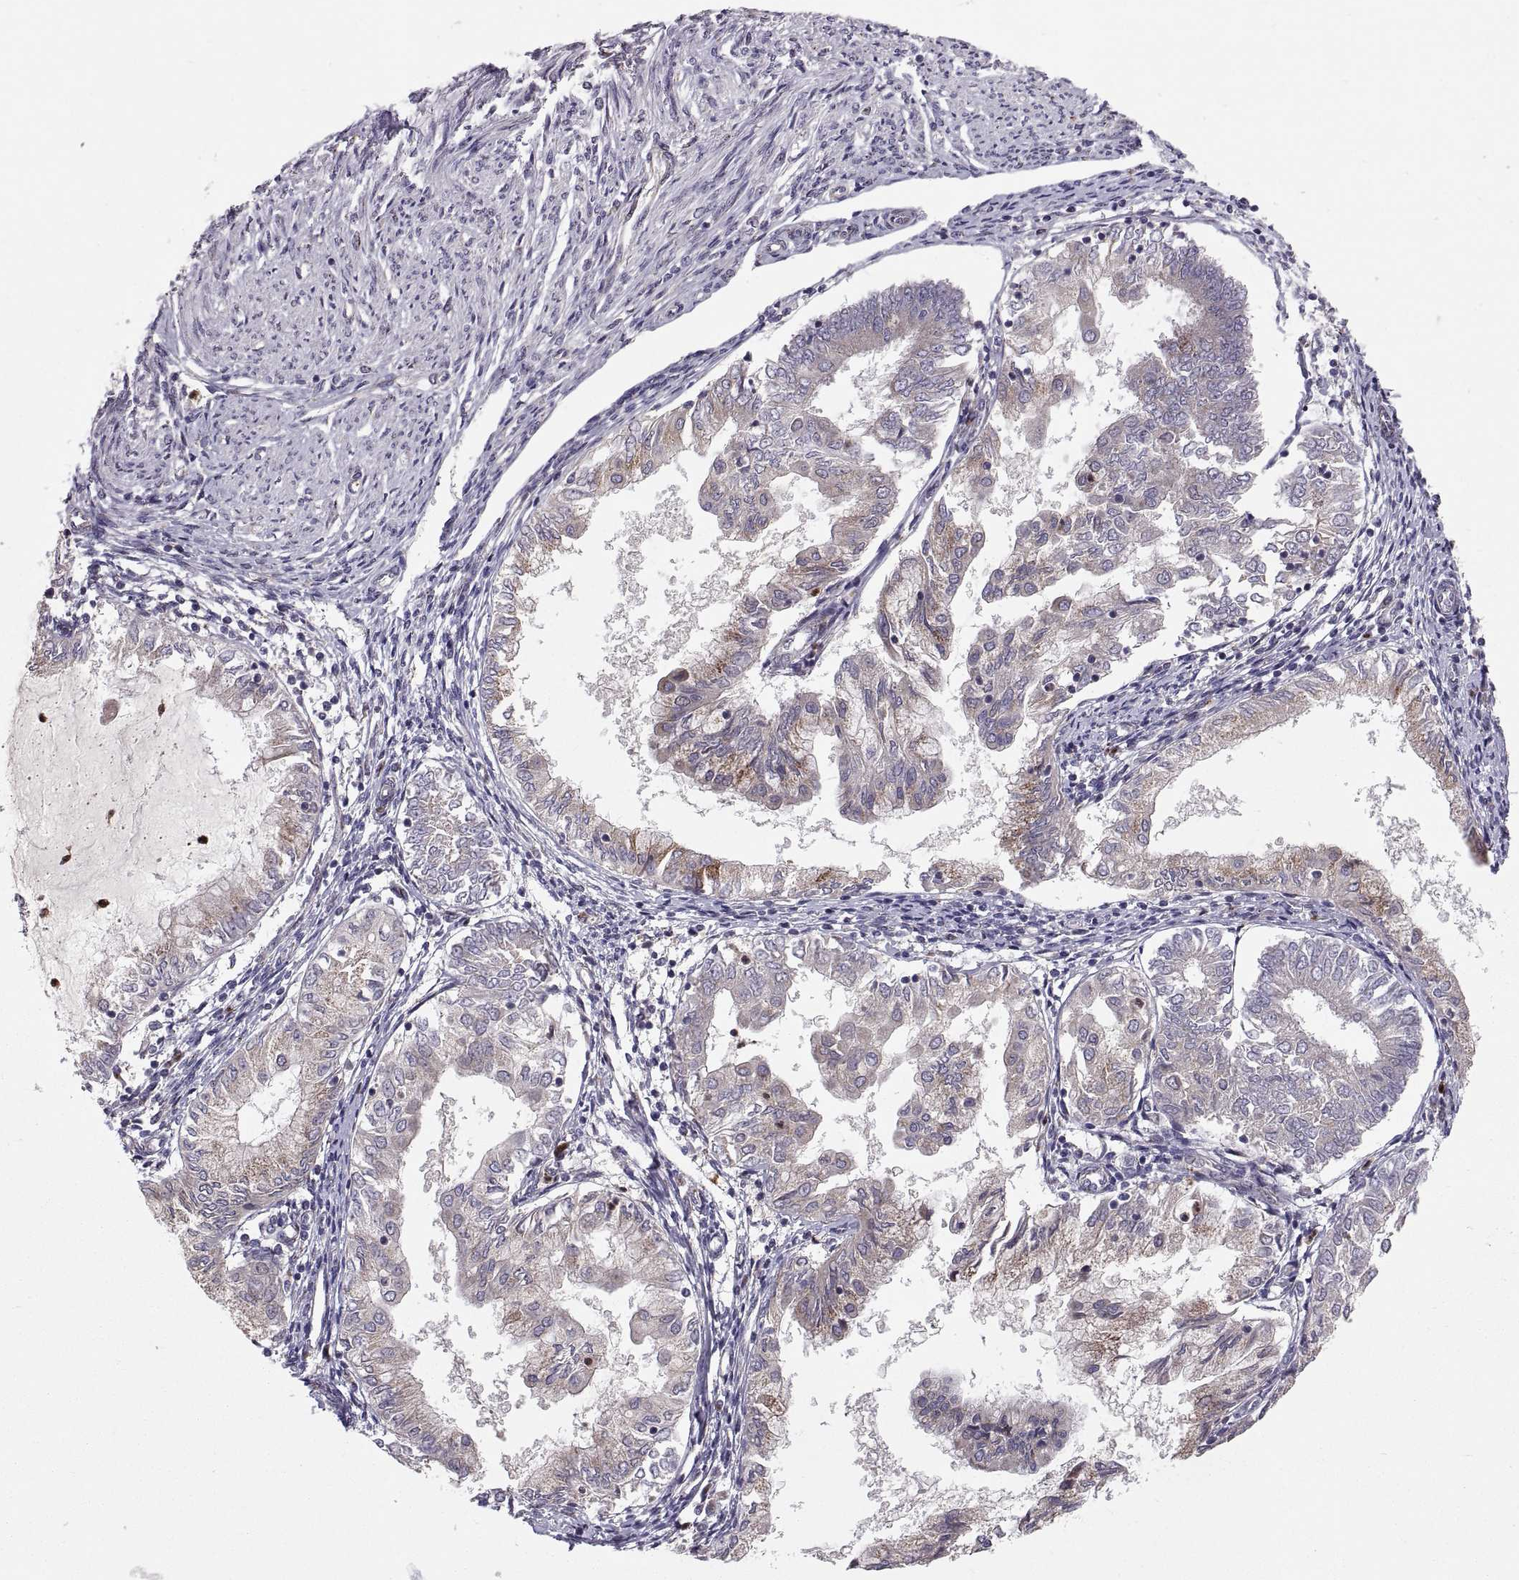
{"staining": {"intensity": "moderate", "quantity": "<25%", "location": "cytoplasmic/membranous"}, "tissue": "endometrial cancer", "cell_type": "Tumor cells", "image_type": "cancer", "snomed": [{"axis": "morphology", "description": "Adenocarcinoma, NOS"}, {"axis": "topography", "description": "Endometrium"}], "caption": "Protein expression analysis of human endometrial adenocarcinoma reveals moderate cytoplasmic/membranous positivity in approximately <25% of tumor cells.", "gene": "TESC", "patient": {"sex": "female", "age": 68}}